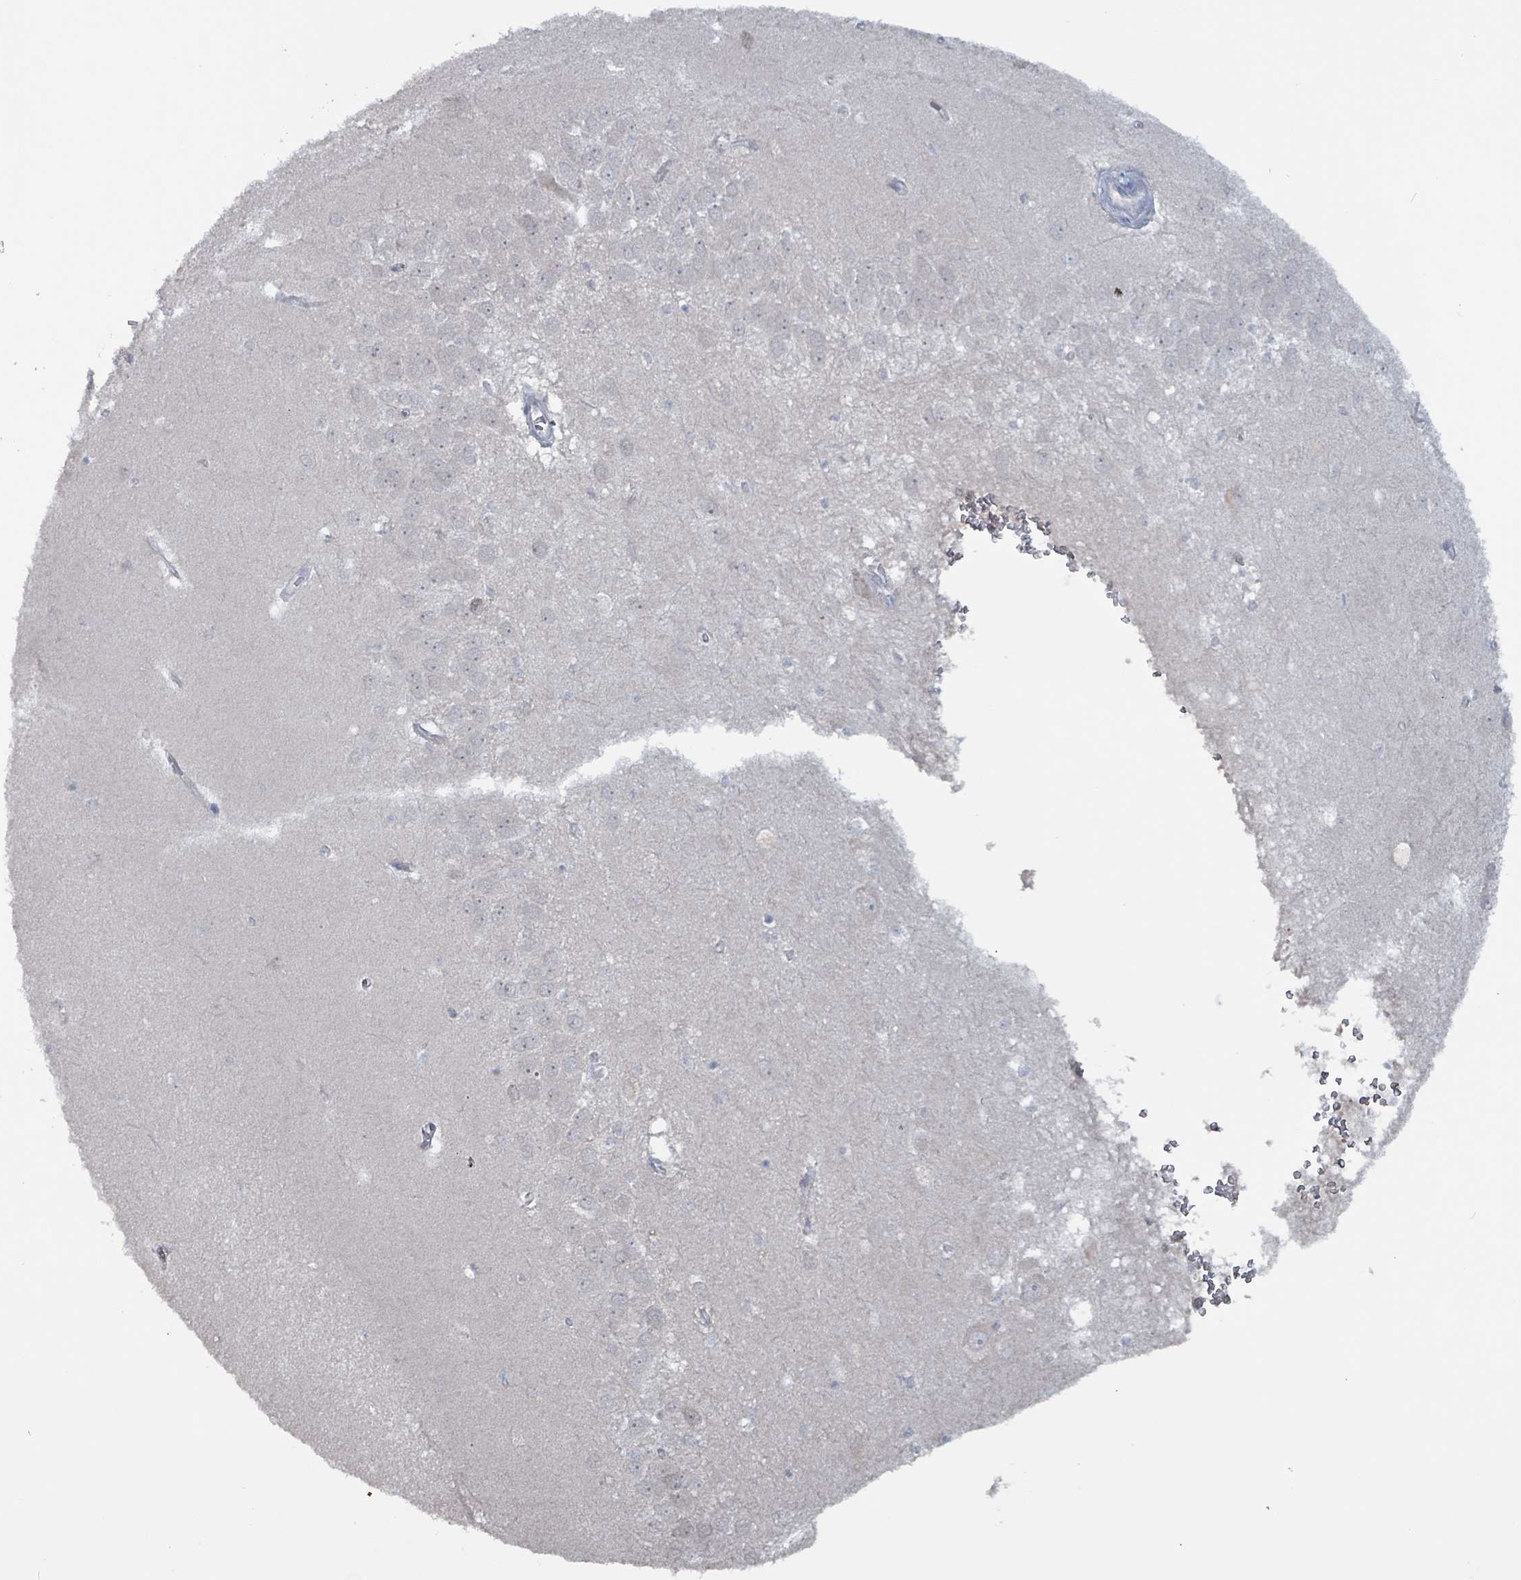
{"staining": {"intensity": "negative", "quantity": "none", "location": "none"}, "tissue": "hippocampus", "cell_type": "Glial cells", "image_type": "normal", "snomed": [{"axis": "morphology", "description": "Normal tissue, NOS"}, {"axis": "topography", "description": "Hippocampus"}], "caption": "This is an IHC photomicrograph of normal hippocampus. There is no staining in glial cells.", "gene": "BIVM", "patient": {"sex": "female", "age": 64}}